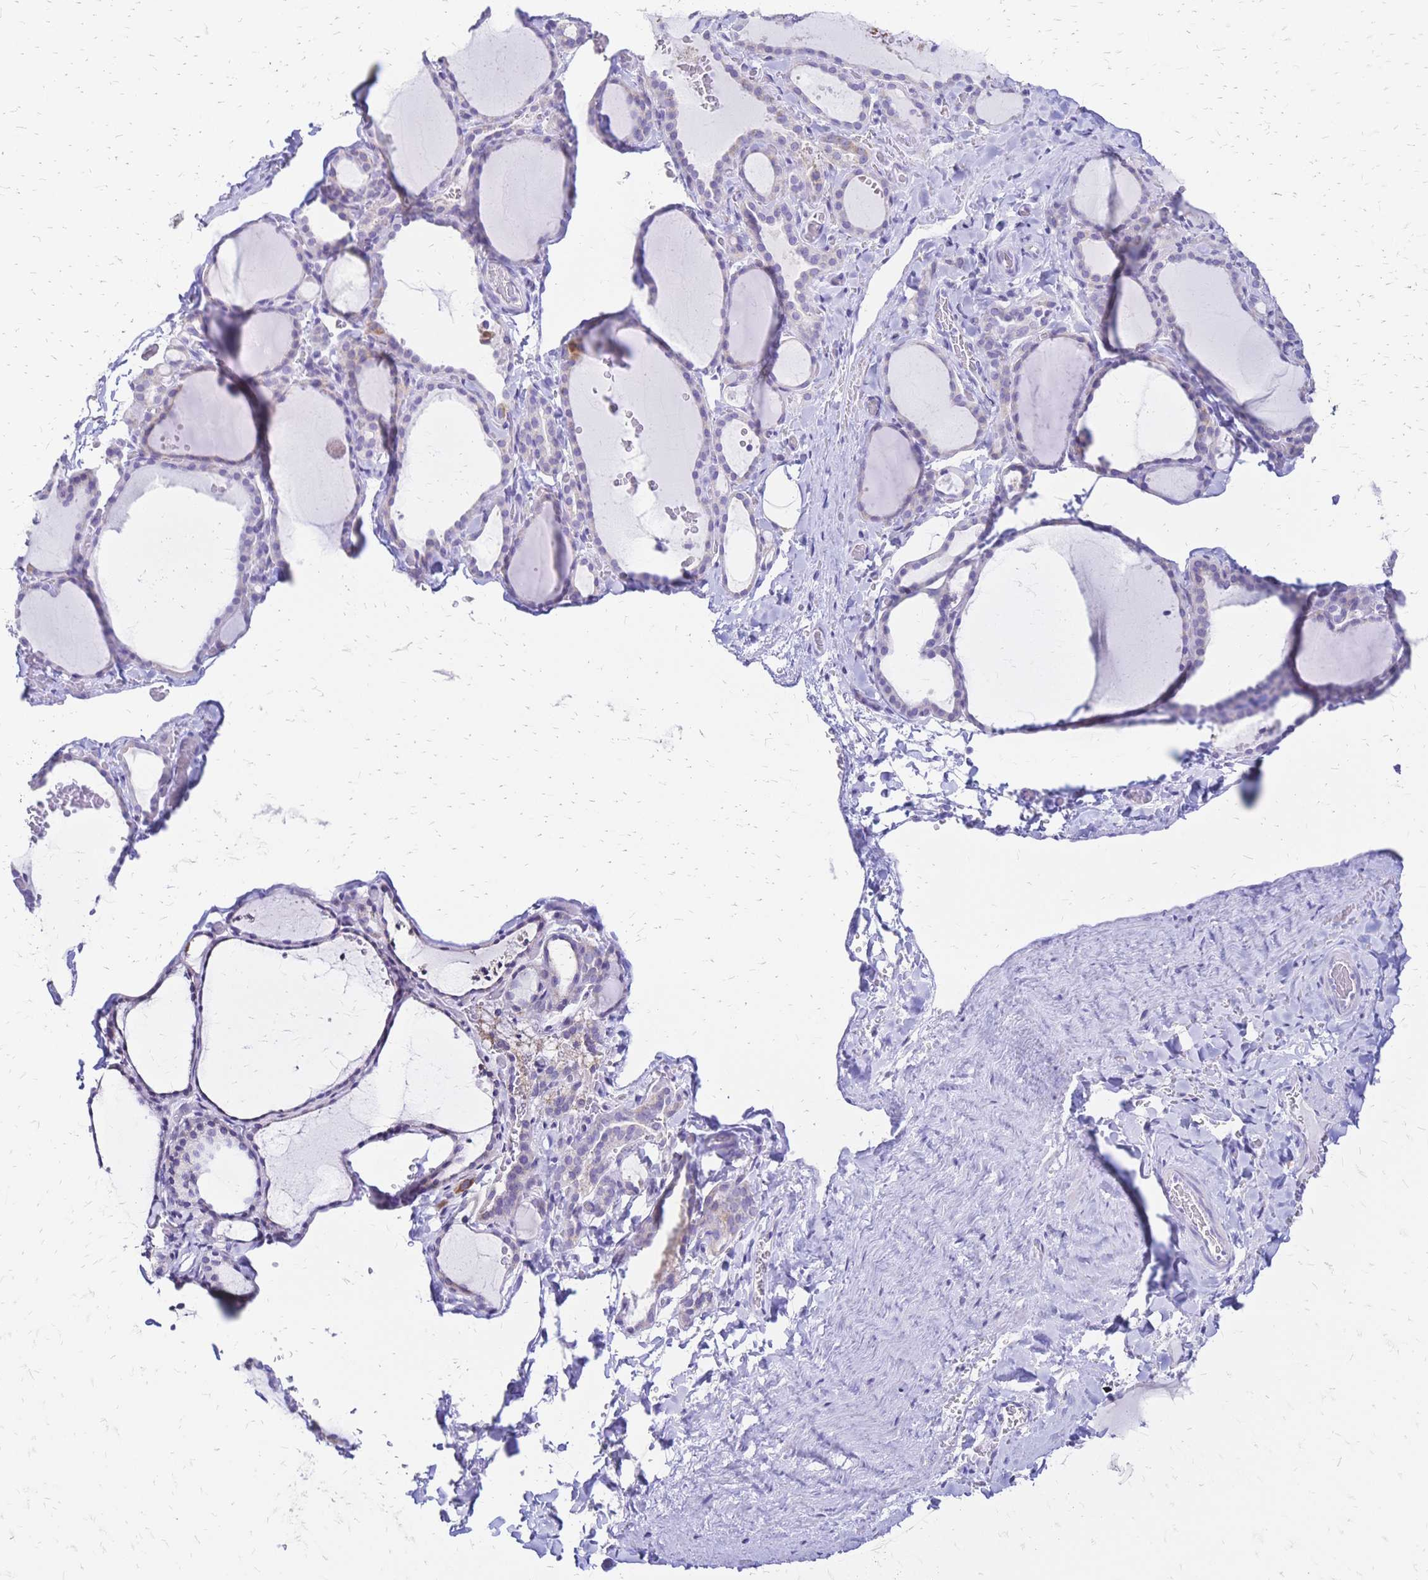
{"staining": {"intensity": "moderate", "quantity": "<25%", "location": "cytoplasmic/membranous"}, "tissue": "thyroid gland", "cell_type": "Glandular cells", "image_type": "normal", "snomed": [{"axis": "morphology", "description": "Normal tissue, NOS"}, {"axis": "topography", "description": "Thyroid gland"}], "caption": "Approximately <25% of glandular cells in unremarkable thyroid gland exhibit moderate cytoplasmic/membranous protein staining as visualized by brown immunohistochemical staining.", "gene": "GRB7", "patient": {"sex": "female", "age": 22}}